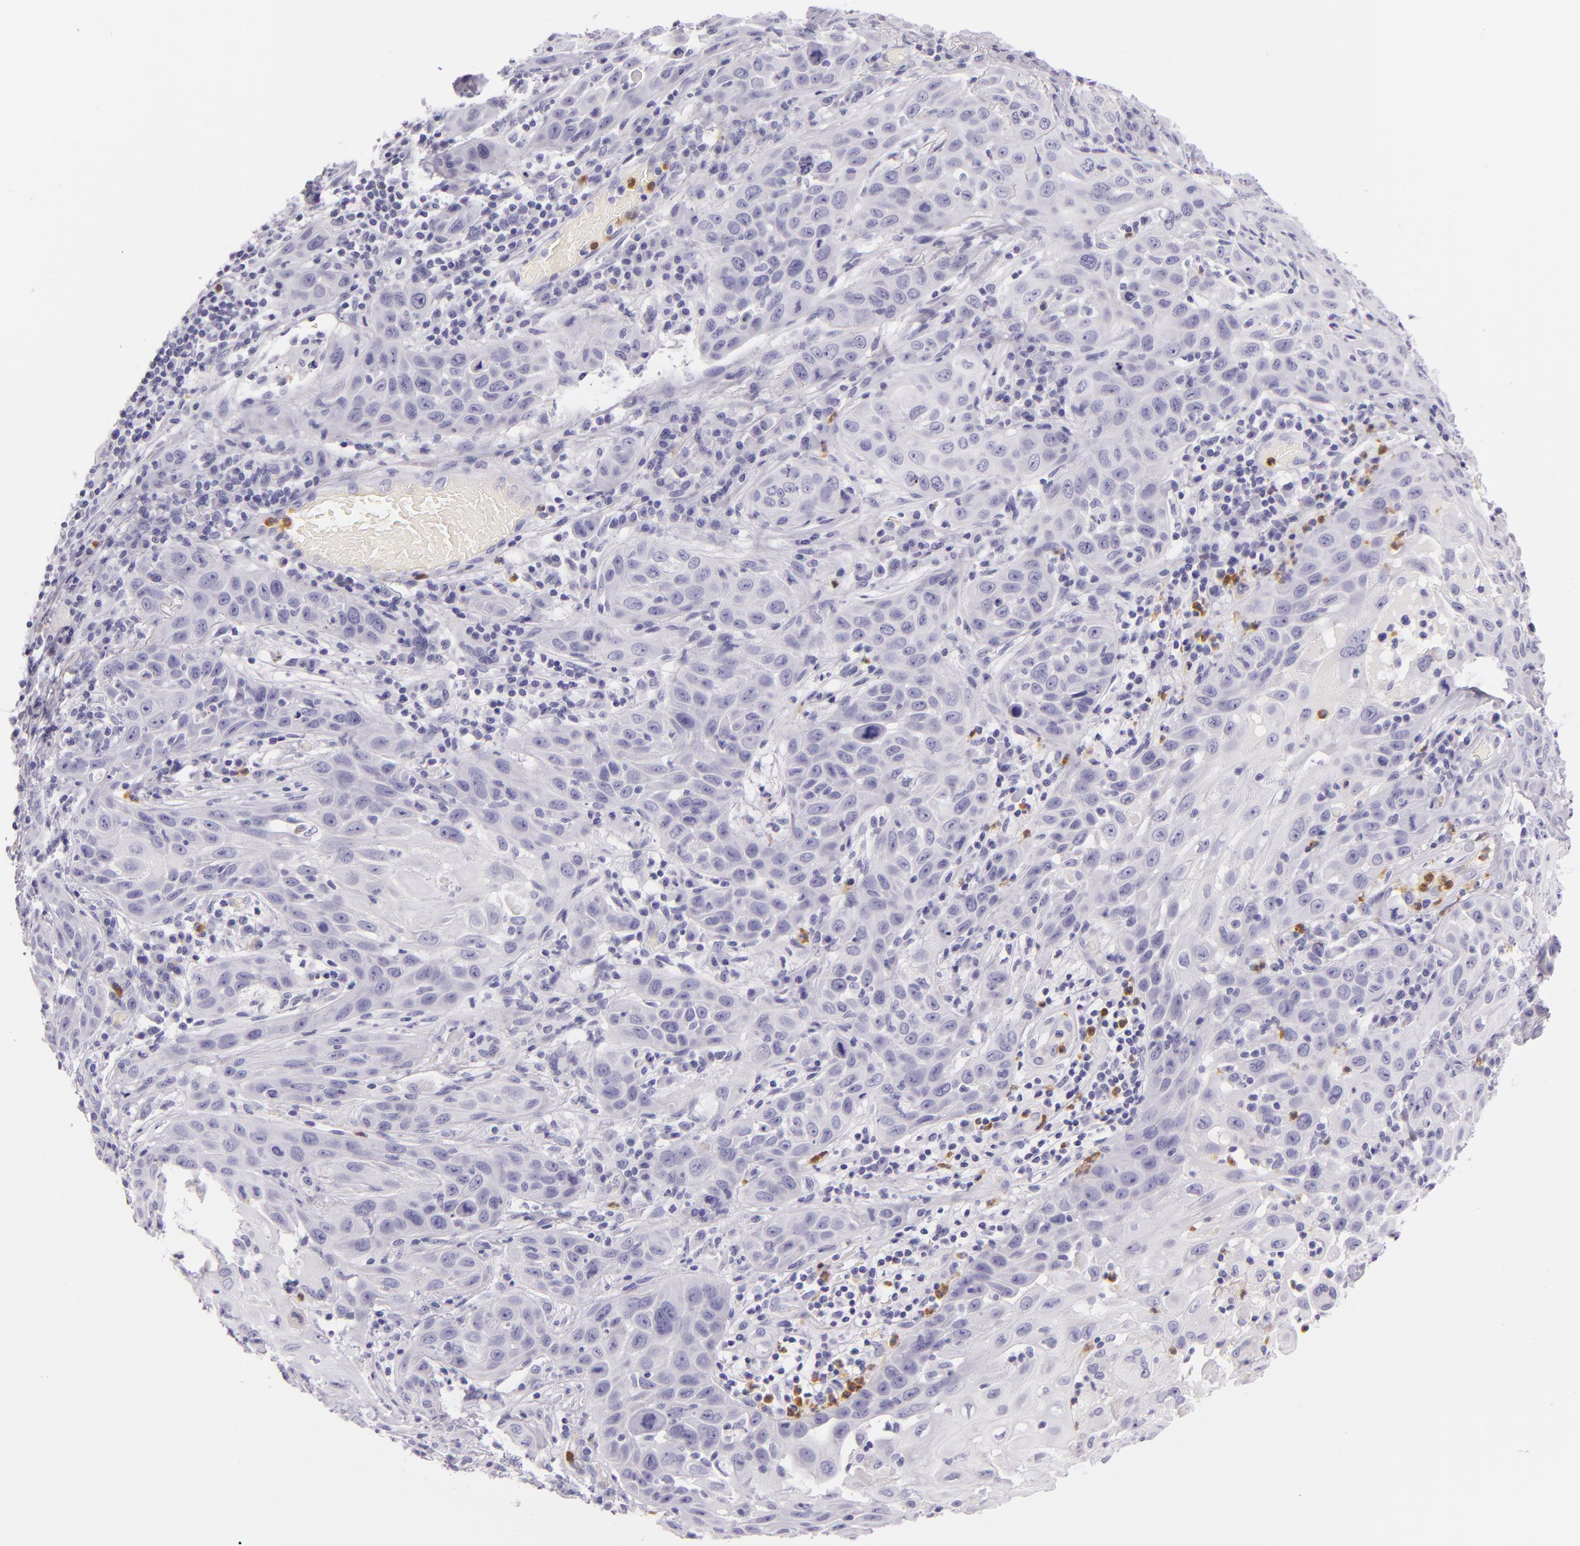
{"staining": {"intensity": "negative", "quantity": "none", "location": "none"}, "tissue": "skin cancer", "cell_type": "Tumor cells", "image_type": "cancer", "snomed": [{"axis": "morphology", "description": "Squamous cell carcinoma, NOS"}, {"axis": "topography", "description": "Skin"}], "caption": "IHC micrograph of skin squamous cell carcinoma stained for a protein (brown), which reveals no positivity in tumor cells.", "gene": "CEACAM1", "patient": {"sex": "male", "age": 84}}